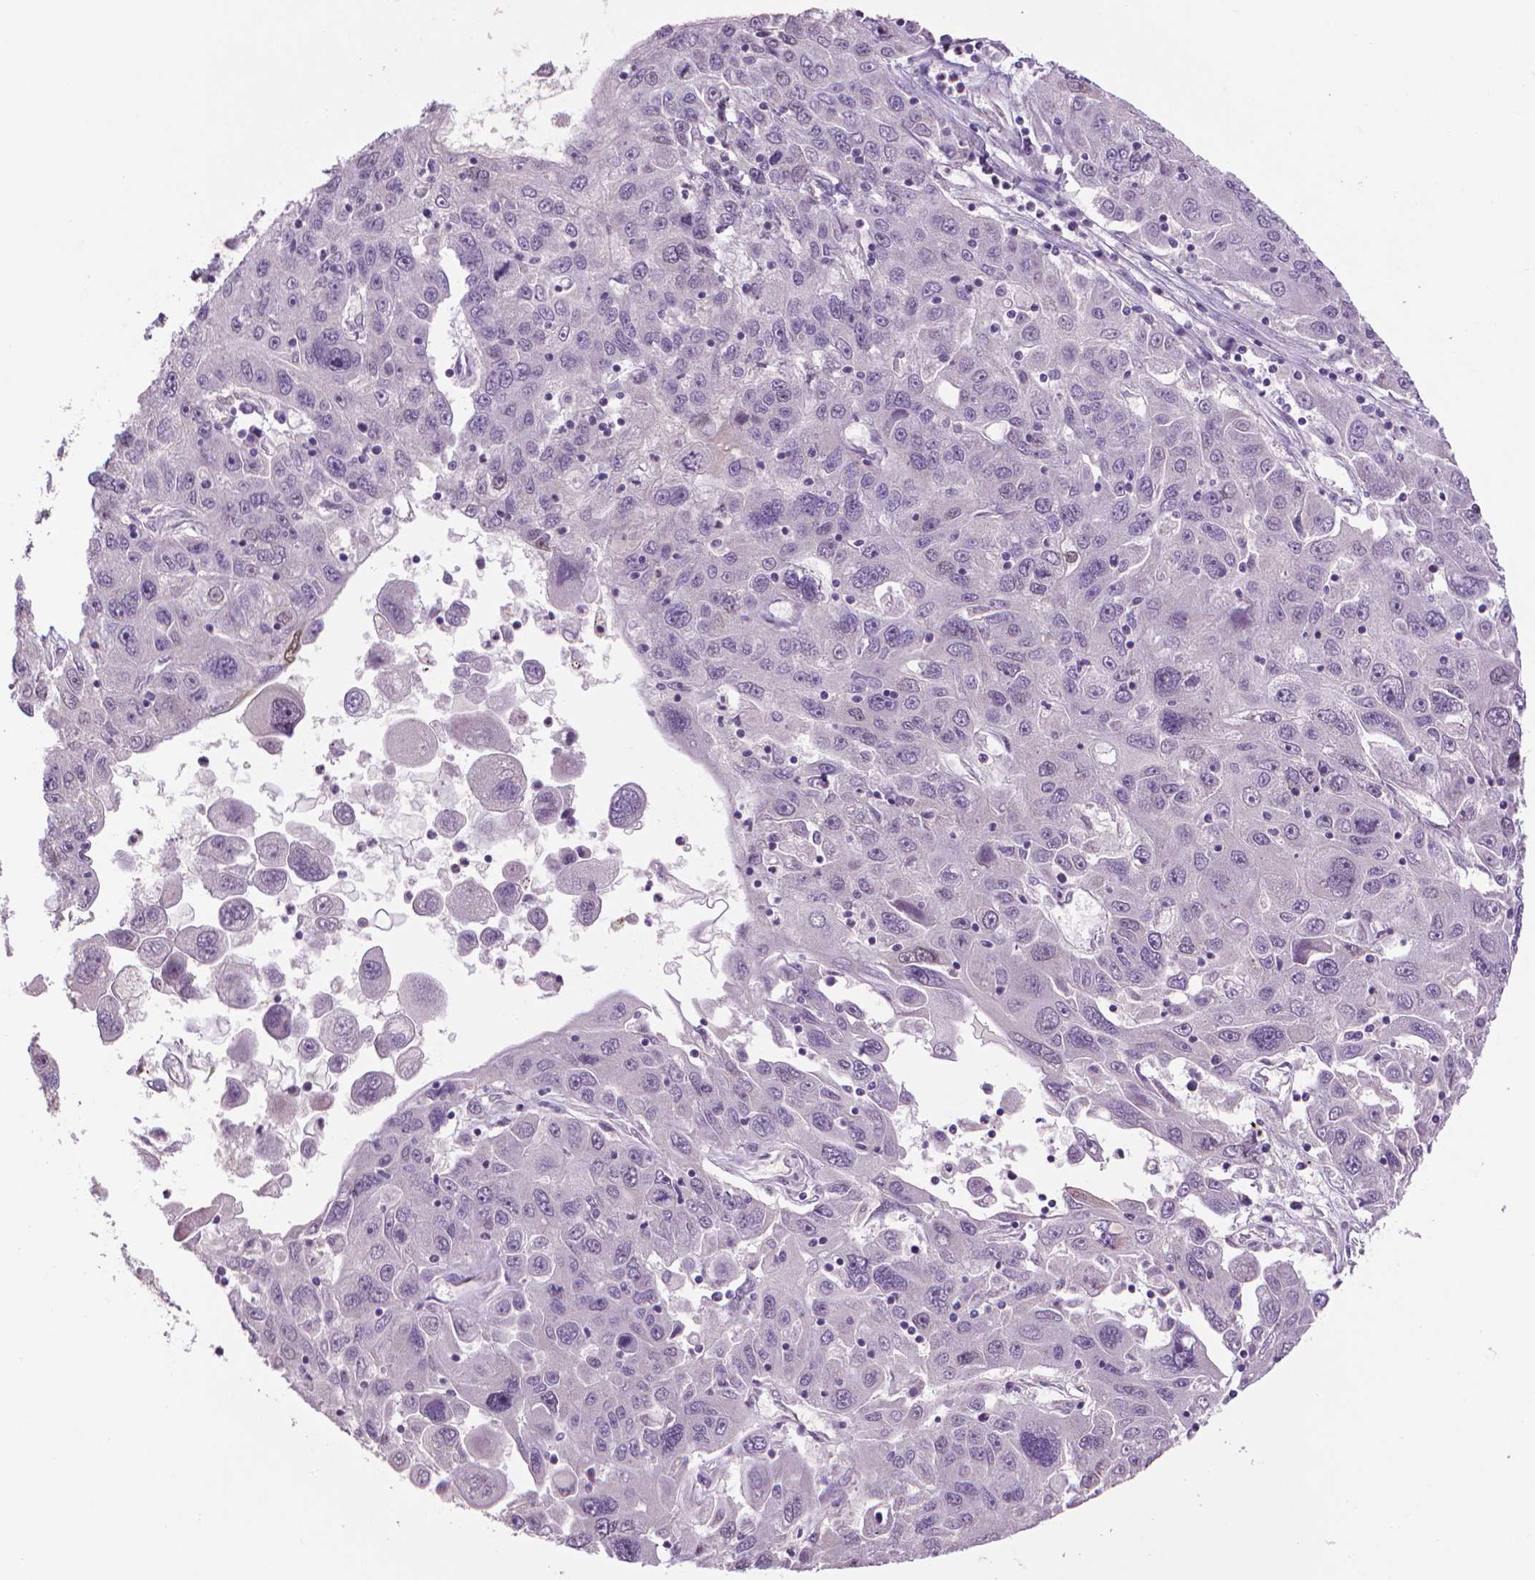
{"staining": {"intensity": "negative", "quantity": "none", "location": "none"}, "tissue": "stomach cancer", "cell_type": "Tumor cells", "image_type": "cancer", "snomed": [{"axis": "morphology", "description": "Adenocarcinoma, NOS"}, {"axis": "topography", "description": "Stomach"}], "caption": "IHC micrograph of adenocarcinoma (stomach) stained for a protein (brown), which displays no expression in tumor cells.", "gene": "CDKN2D", "patient": {"sex": "male", "age": 56}}